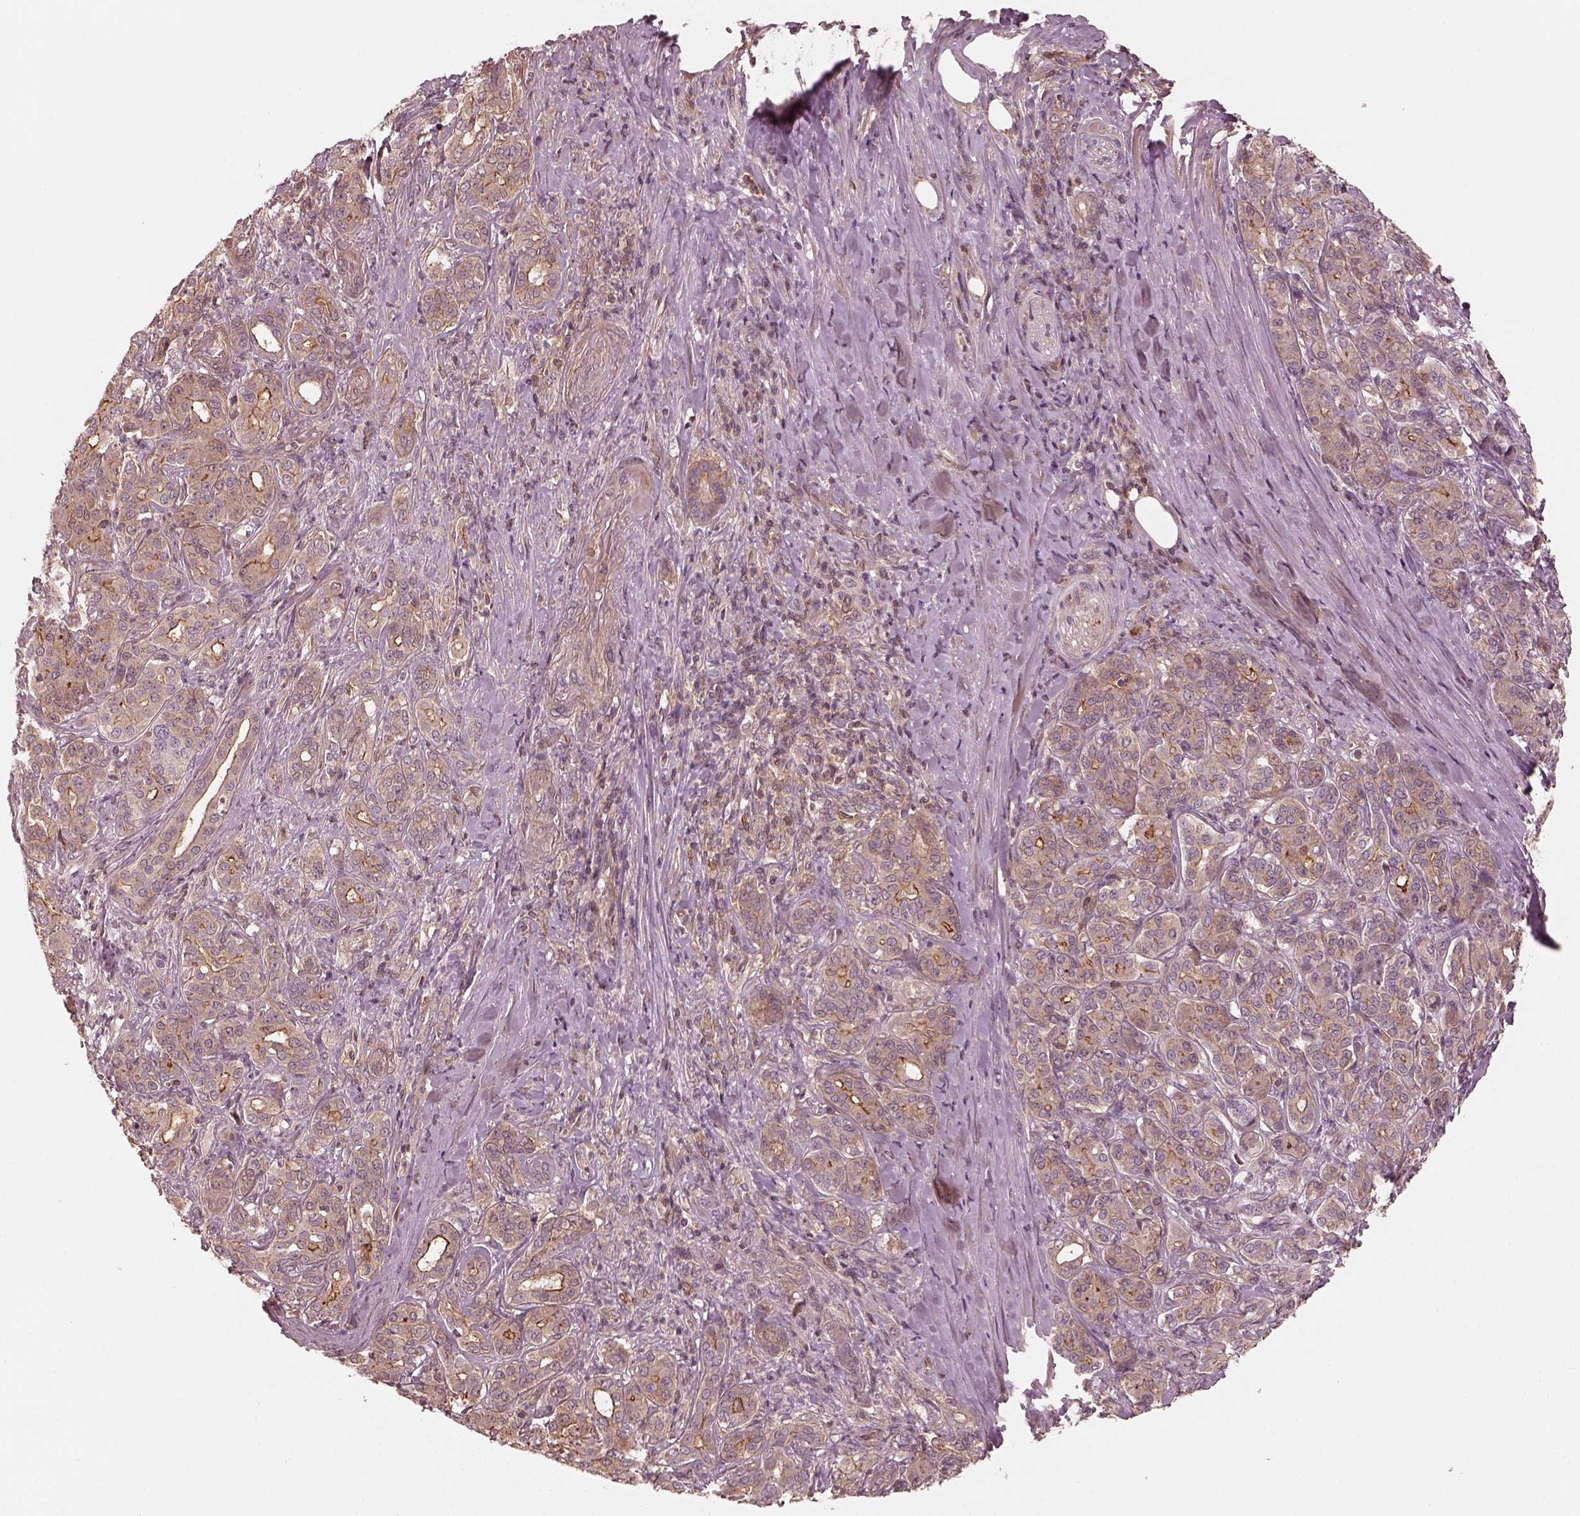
{"staining": {"intensity": "strong", "quantity": "25%-75%", "location": "cytoplasmic/membranous"}, "tissue": "pancreatic cancer", "cell_type": "Tumor cells", "image_type": "cancer", "snomed": [{"axis": "morphology", "description": "Normal tissue, NOS"}, {"axis": "morphology", "description": "Inflammation, NOS"}, {"axis": "morphology", "description": "Adenocarcinoma, NOS"}, {"axis": "topography", "description": "Pancreas"}], "caption": "Human pancreatic cancer (adenocarcinoma) stained for a protein (brown) demonstrates strong cytoplasmic/membranous positive staining in about 25%-75% of tumor cells.", "gene": "FAM107B", "patient": {"sex": "male", "age": 57}}